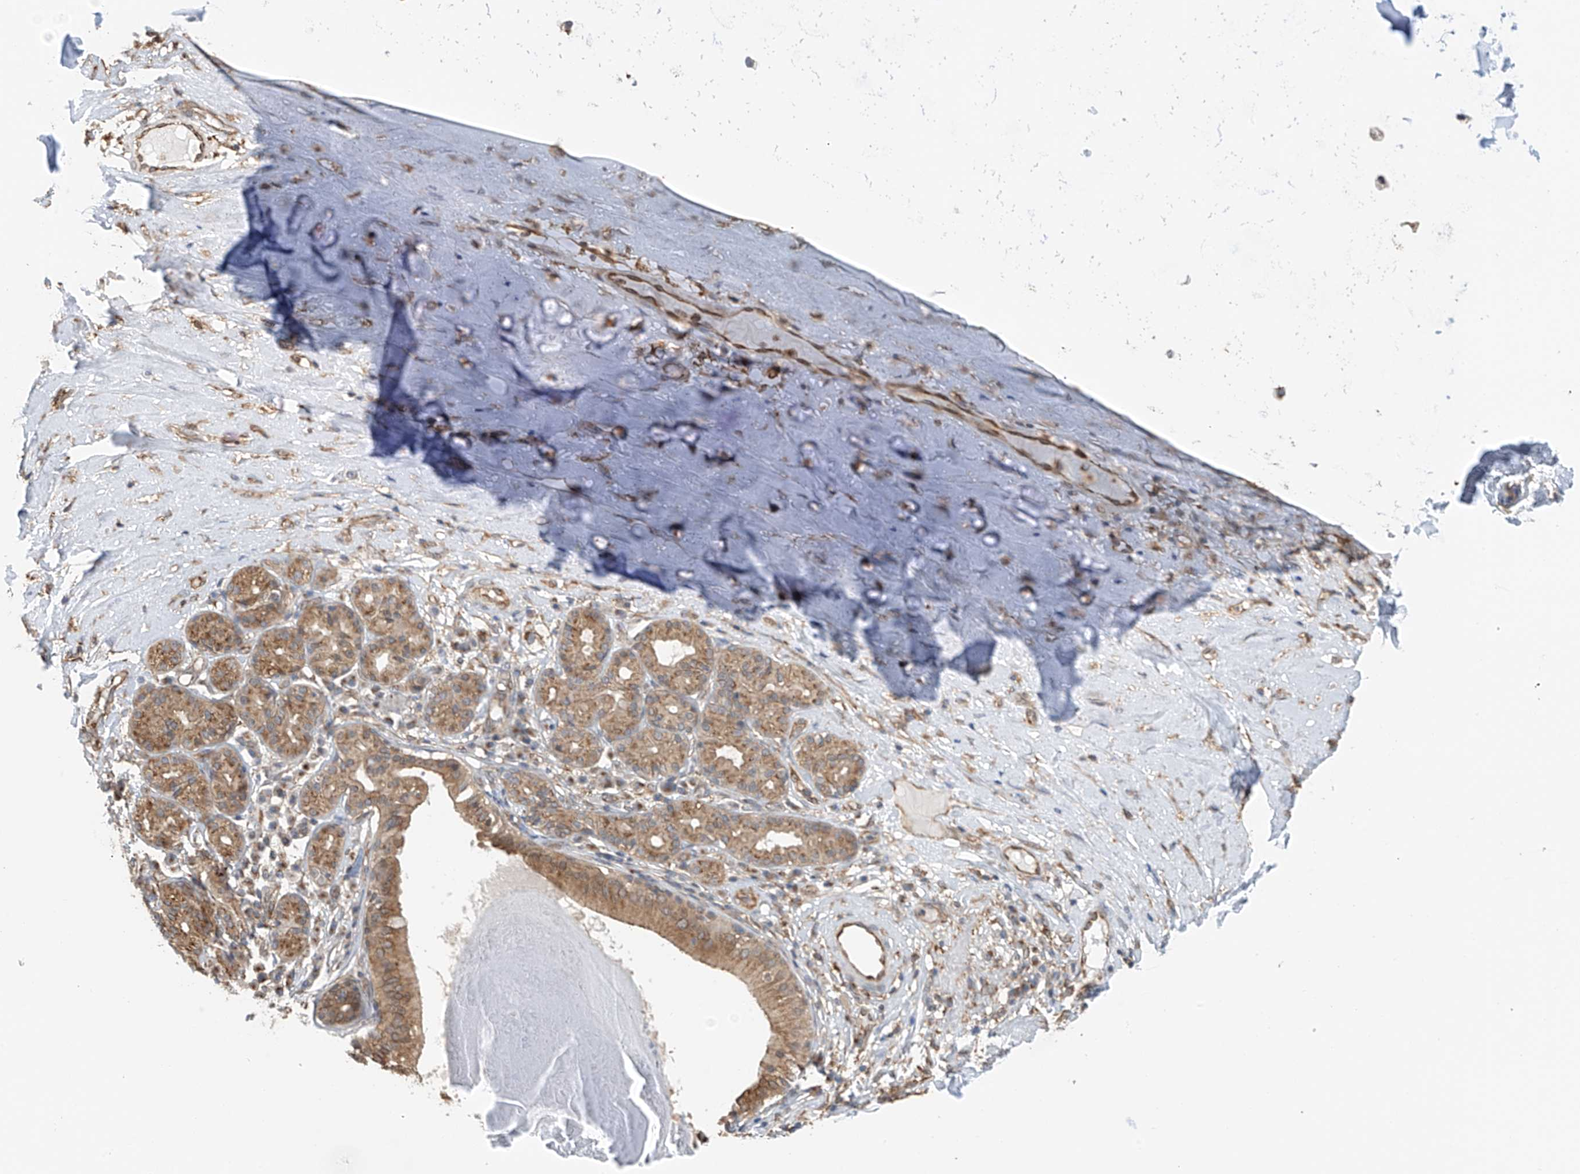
{"staining": {"intensity": "weak", "quantity": "25%-75%", "location": "cytoplasmic/membranous"}, "tissue": "adipose tissue", "cell_type": "Adipocytes", "image_type": "normal", "snomed": [{"axis": "morphology", "description": "Normal tissue, NOS"}, {"axis": "morphology", "description": "Basal cell carcinoma"}, {"axis": "topography", "description": "Cartilage tissue"}, {"axis": "topography", "description": "Nasopharynx"}, {"axis": "topography", "description": "Oral tissue"}], "caption": "IHC histopathology image of normal adipose tissue stained for a protein (brown), which reveals low levels of weak cytoplasmic/membranous expression in approximately 25%-75% of adipocytes.", "gene": "ZNF189", "patient": {"sex": "female", "age": 77}}